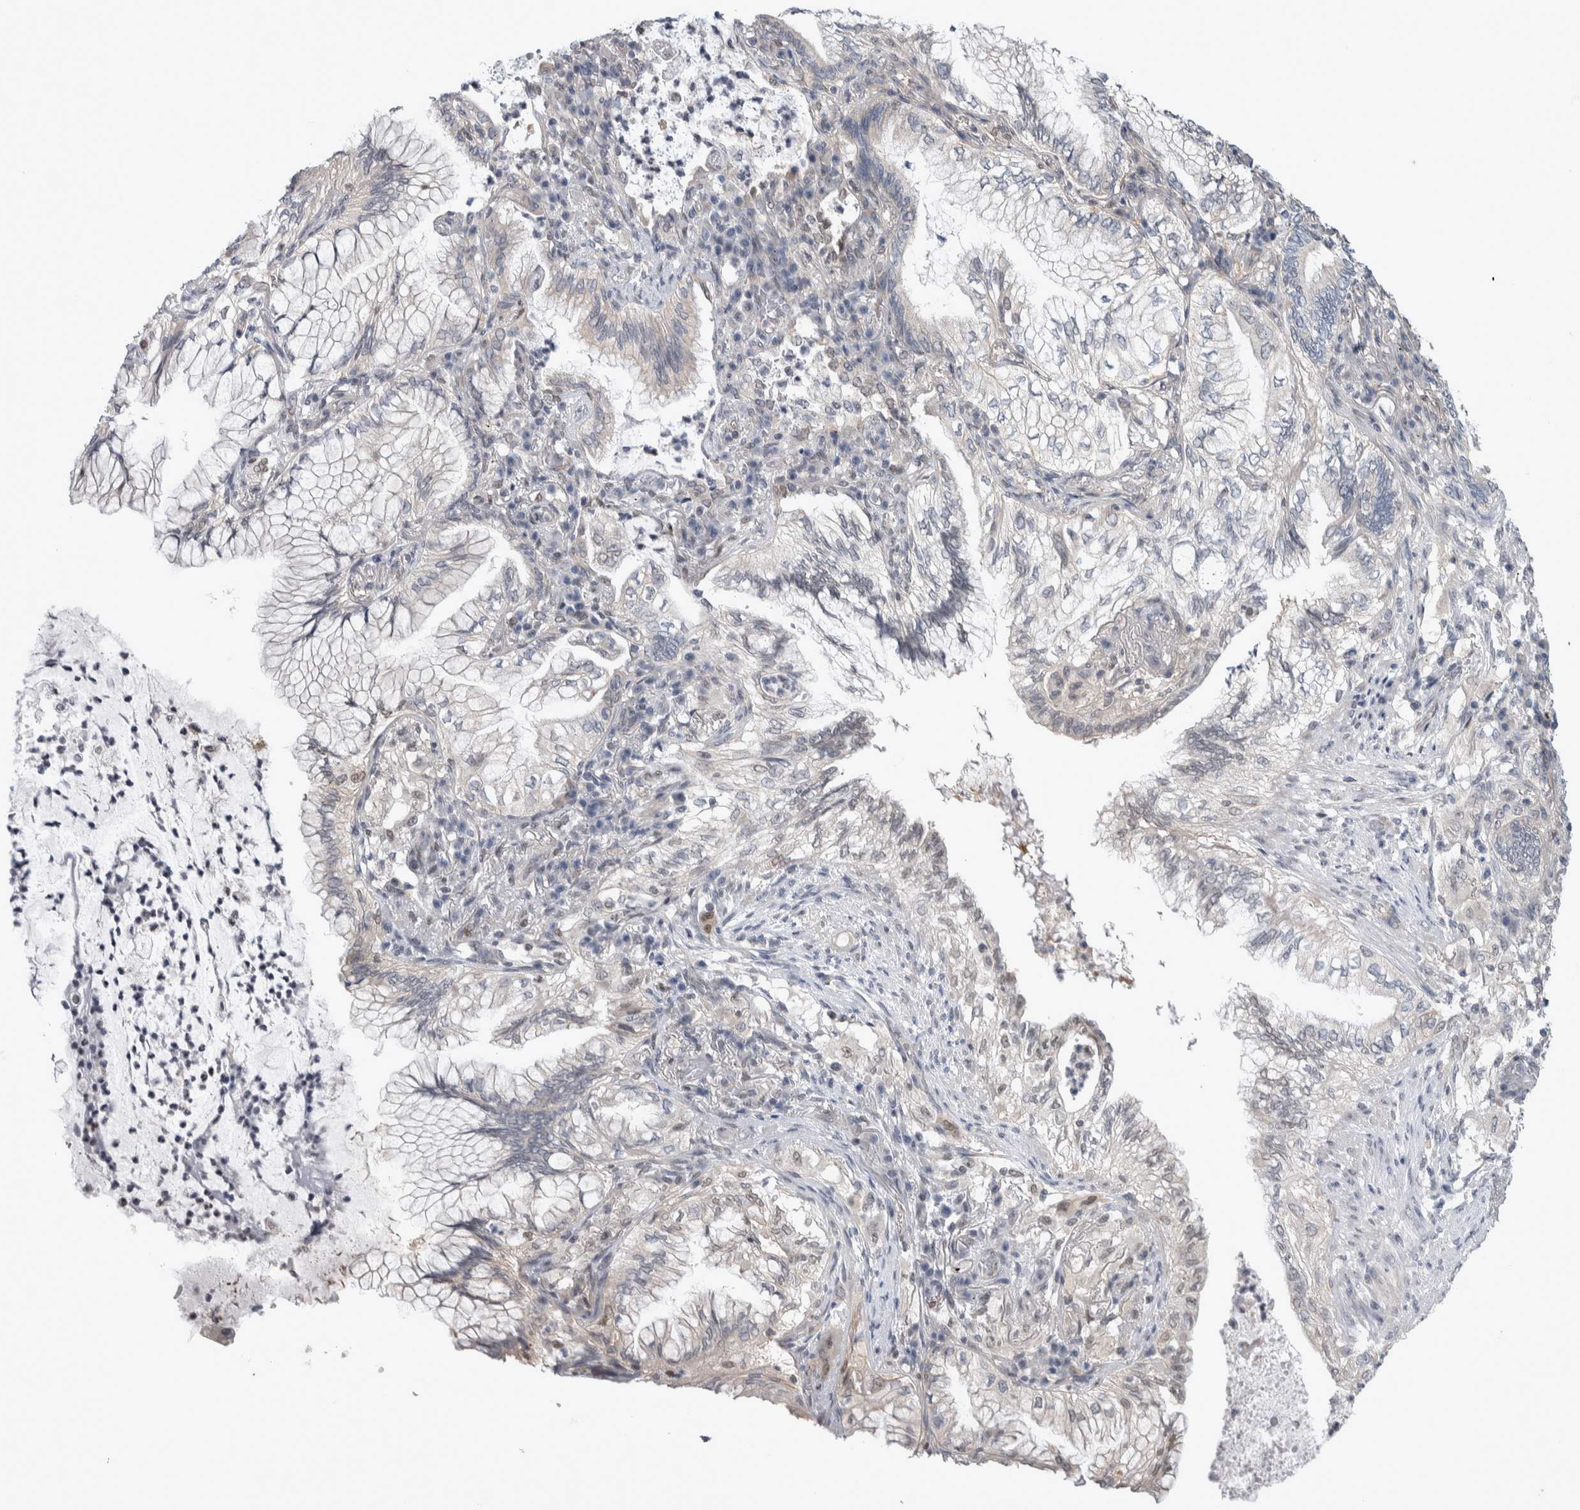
{"staining": {"intensity": "negative", "quantity": "none", "location": "none"}, "tissue": "lung cancer", "cell_type": "Tumor cells", "image_type": "cancer", "snomed": [{"axis": "morphology", "description": "Adenocarcinoma, NOS"}, {"axis": "topography", "description": "Lung"}], "caption": "This is an immunohistochemistry (IHC) micrograph of human adenocarcinoma (lung). There is no expression in tumor cells.", "gene": "TAX1BP1", "patient": {"sex": "female", "age": 70}}